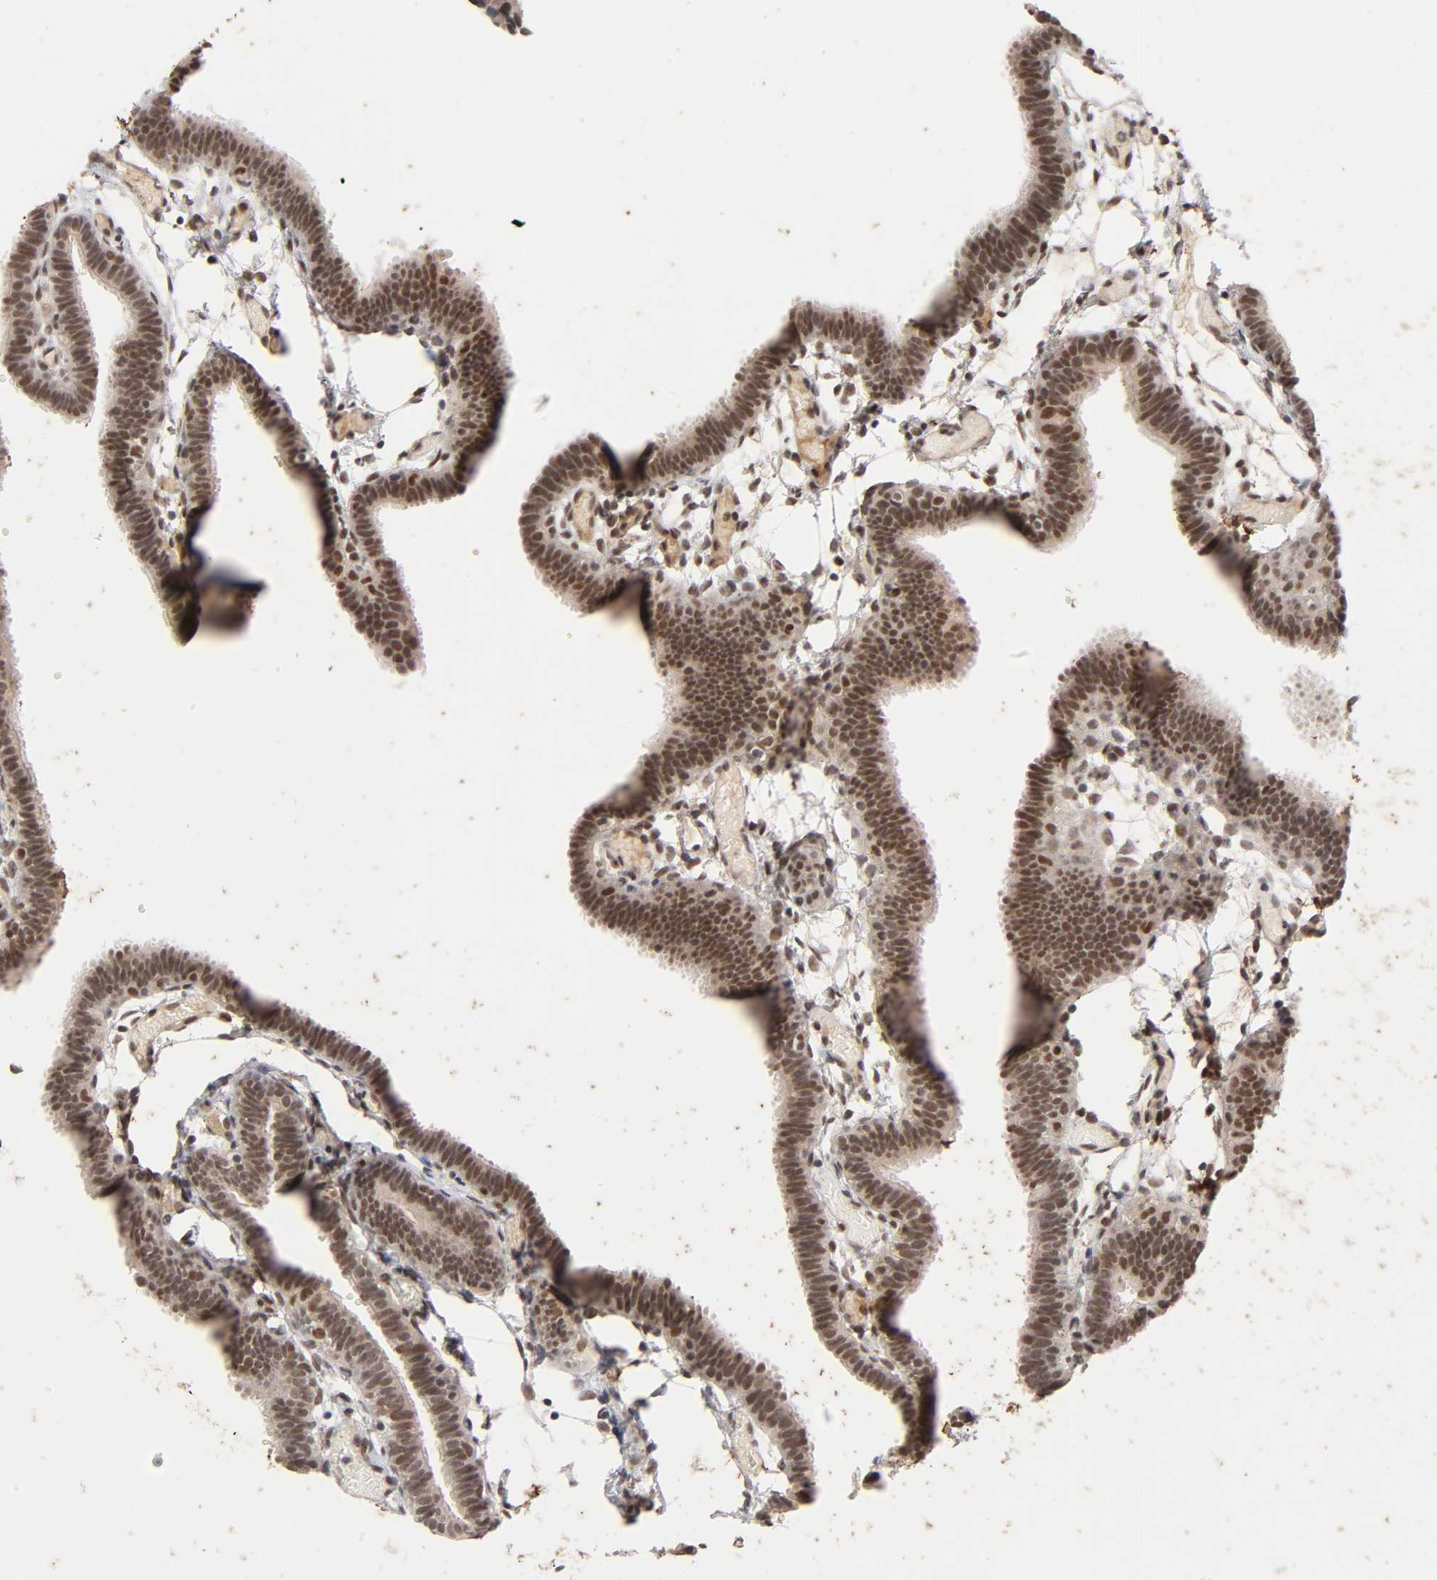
{"staining": {"intensity": "strong", "quantity": ">75%", "location": "cytoplasmic/membranous,nuclear"}, "tissue": "fallopian tube", "cell_type": "Glandular cells", "image_type": "normal", "snomed": [{"axis": "morphology", "description": "Normal tissue, NOS"}, {"axis": "topography", "description": "Fallopian tube"}], "caption": "Brown immunohistochemical staining in unremarkable fallopian tube demonstrates strong cytoplasmic/membranous,nuclear staining in about >75% of glandular cells.", "gene": "EP300", "patient": {"sex": "female", "age": 29}}